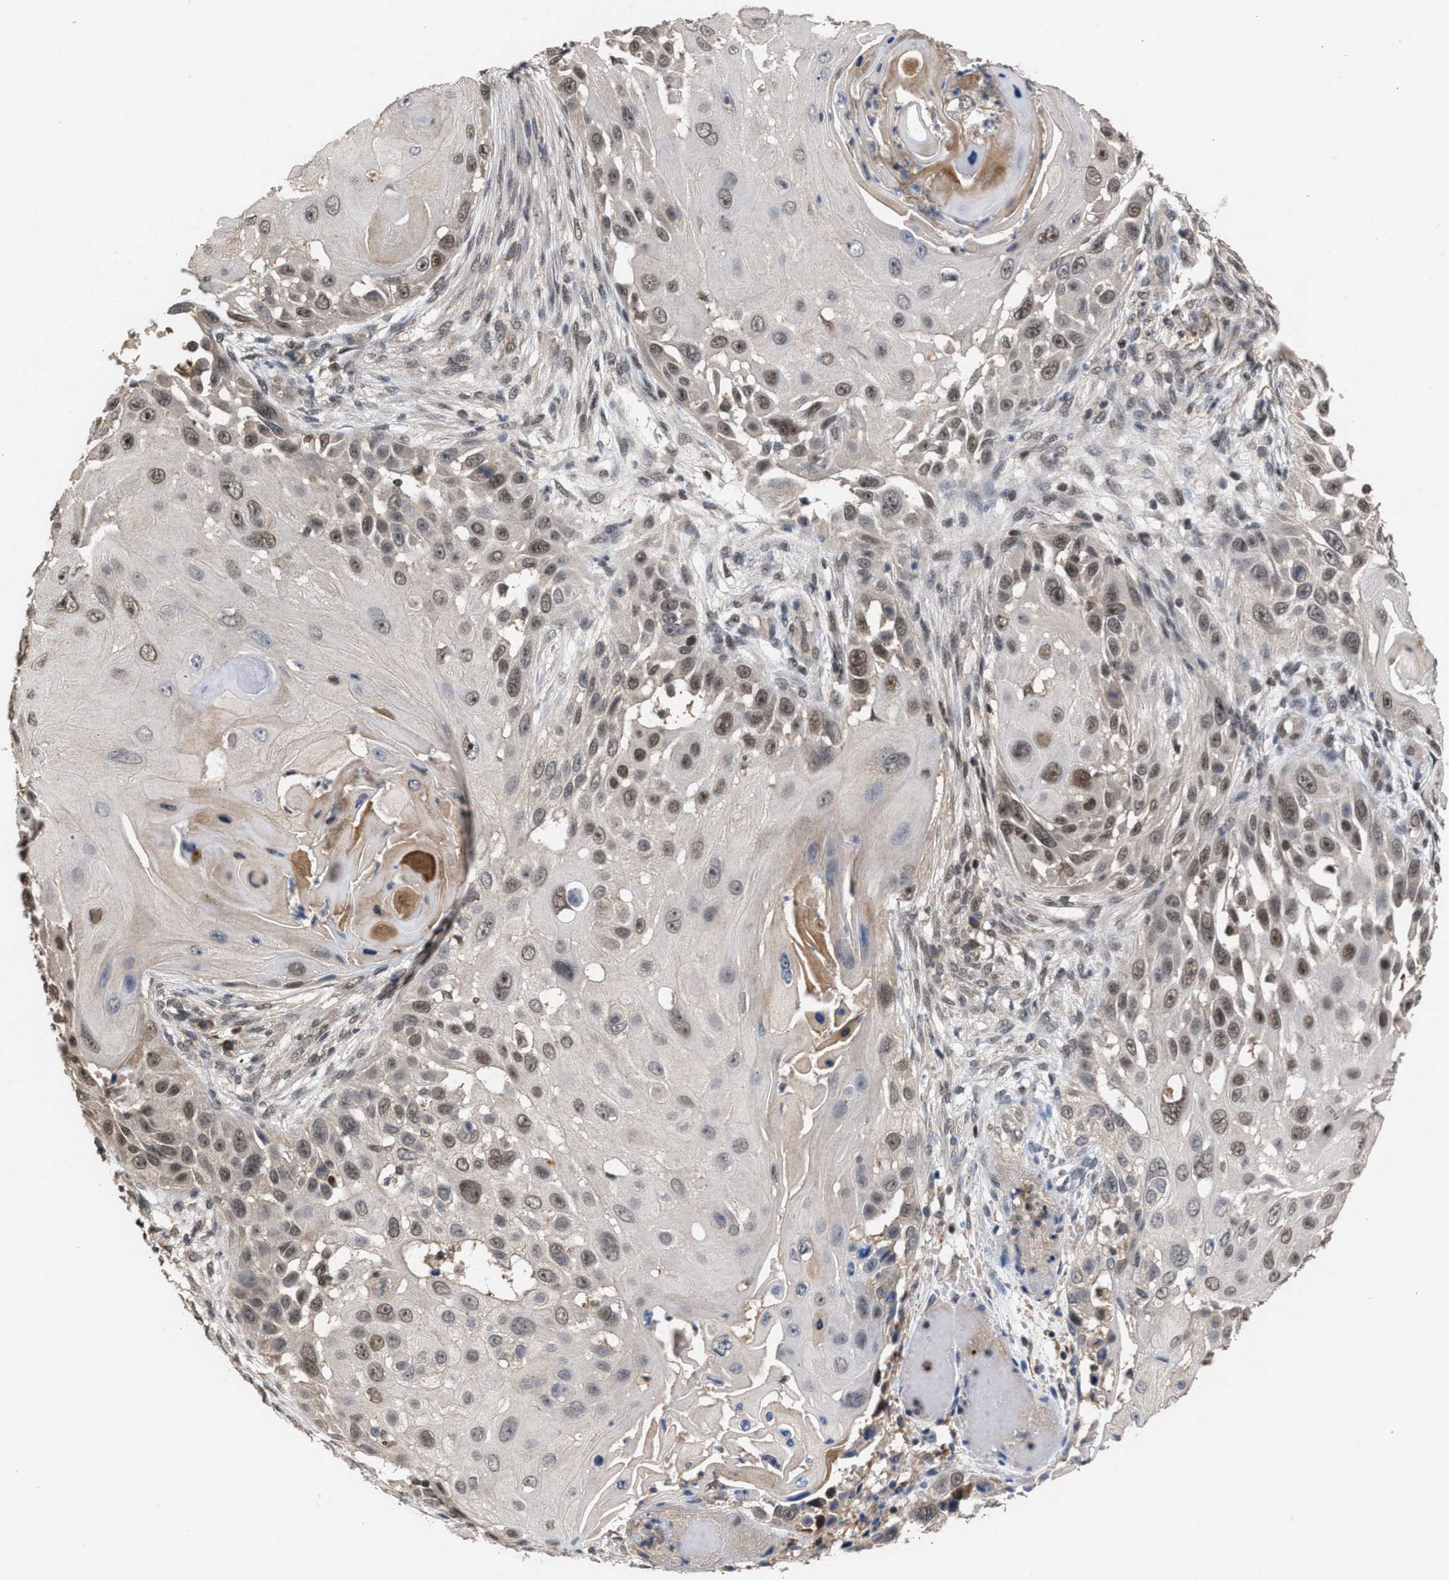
{"staining": {"intensity": "weak", "quantity": ">75%", "location": "nuclear"}, "tissue": "skin cancer", "cell_type": "Tumor cells", "image_type": "cancer", "snomed": [{"axis": "morphology", "description": "Squamous cell carcinoma, NOS"}, {"axis": "topography", "description": "Skin"}], "caption": "Squamous cell carcinoma (skin) stained with a protein marker shows weak staining in tumor cells.", "gene": "C9orf78", "patient": {"sex": "female", "age": 44}}